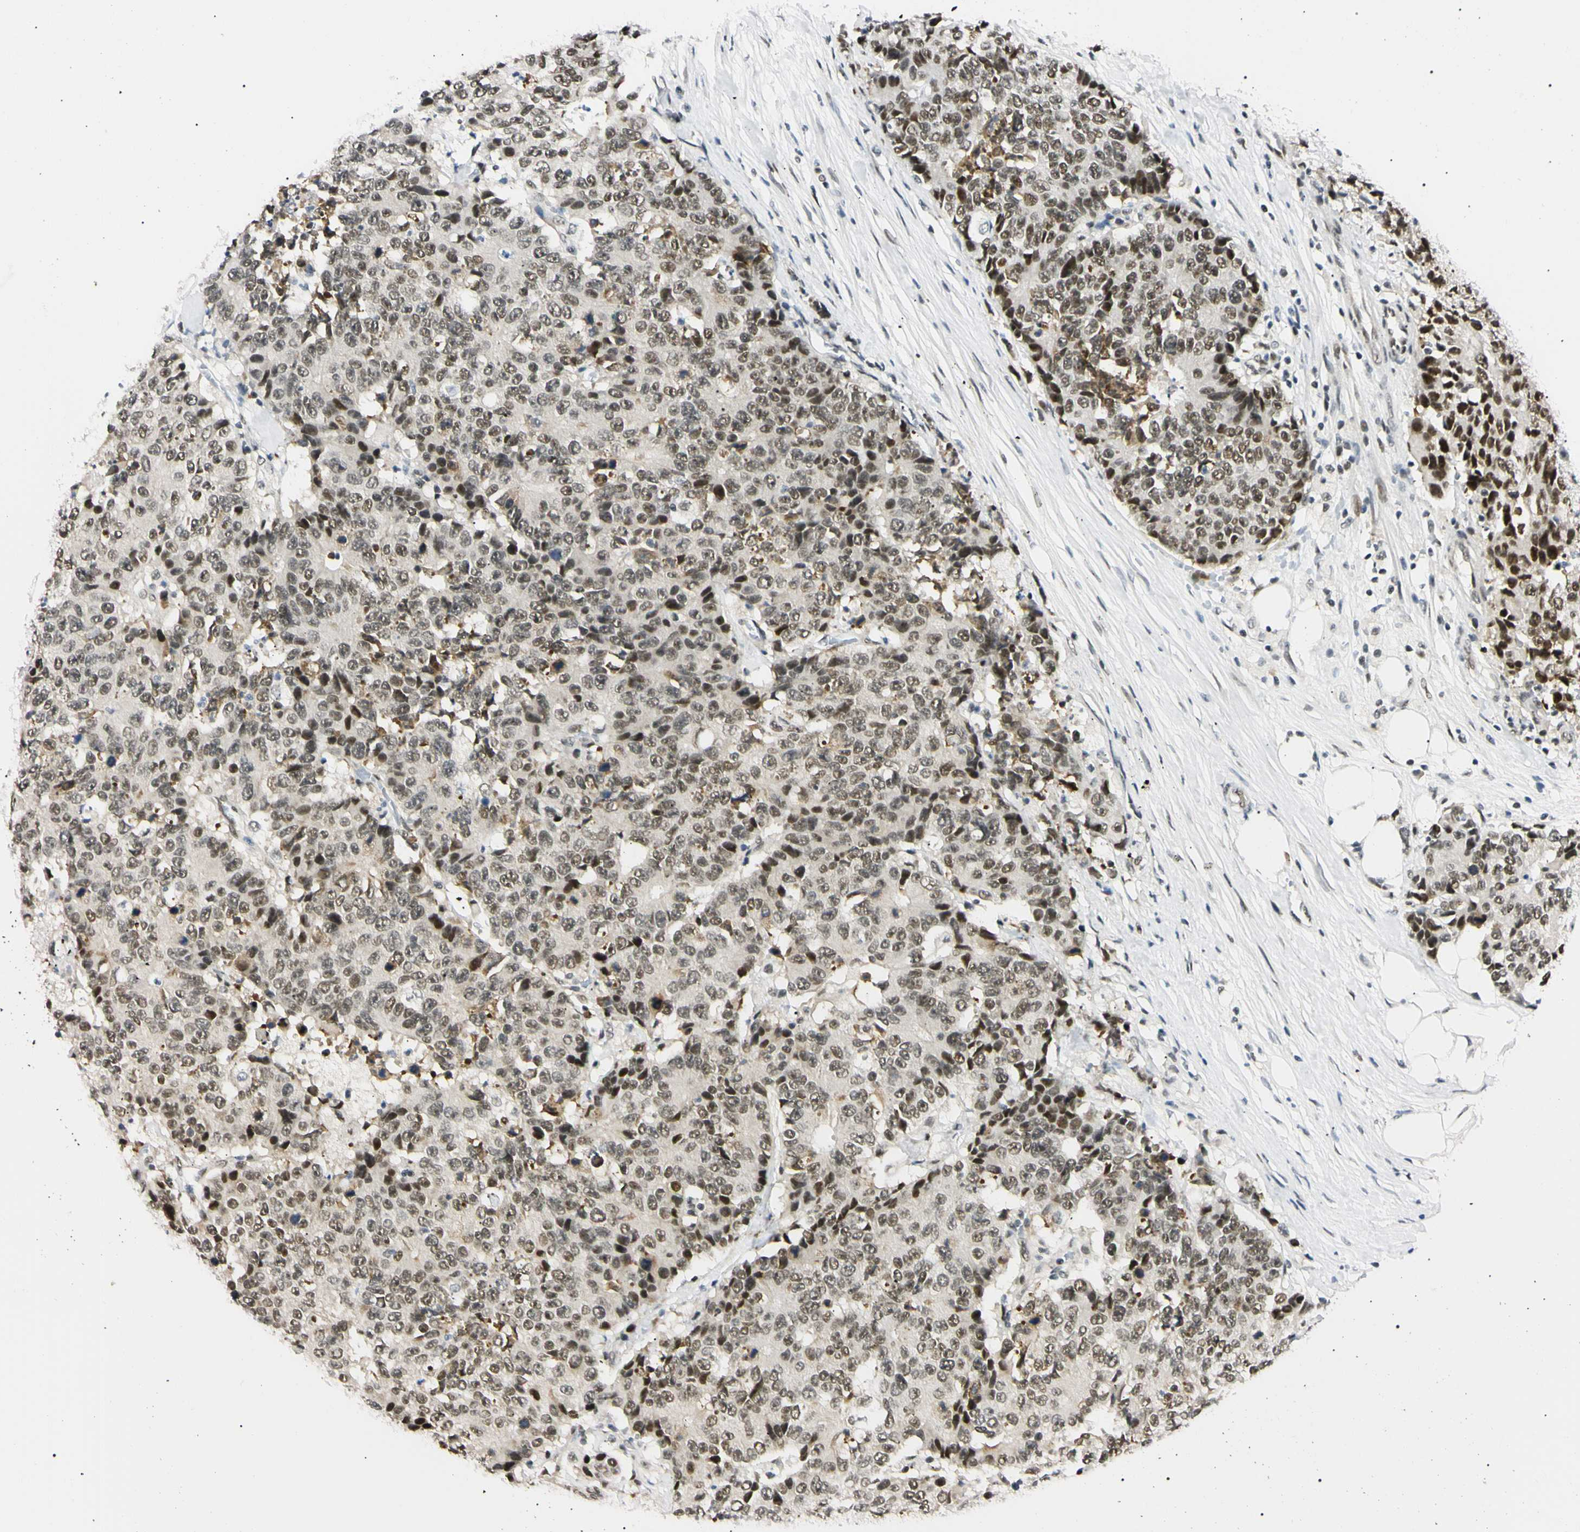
{"staining": {"intensity": "moderate", "quantity": ">75%", "location": "nuclear"}, "tissue": "colorectal cancer", "cell_type": "Tumor cells", "image_type": "cancer", "snomed": [{"axis": "morphology", "description": "Adenocarcinoma, NOS"}, {"axis": "topography", "description": "Colon"}], "caption": "This micrograph demonstrates IHC staining of colorectal cancer, with medium moderate nuclear expression in about >75% of tumor cells.", "gene": "ZNF134", "patient": {"sex": "female", "age": 86}}